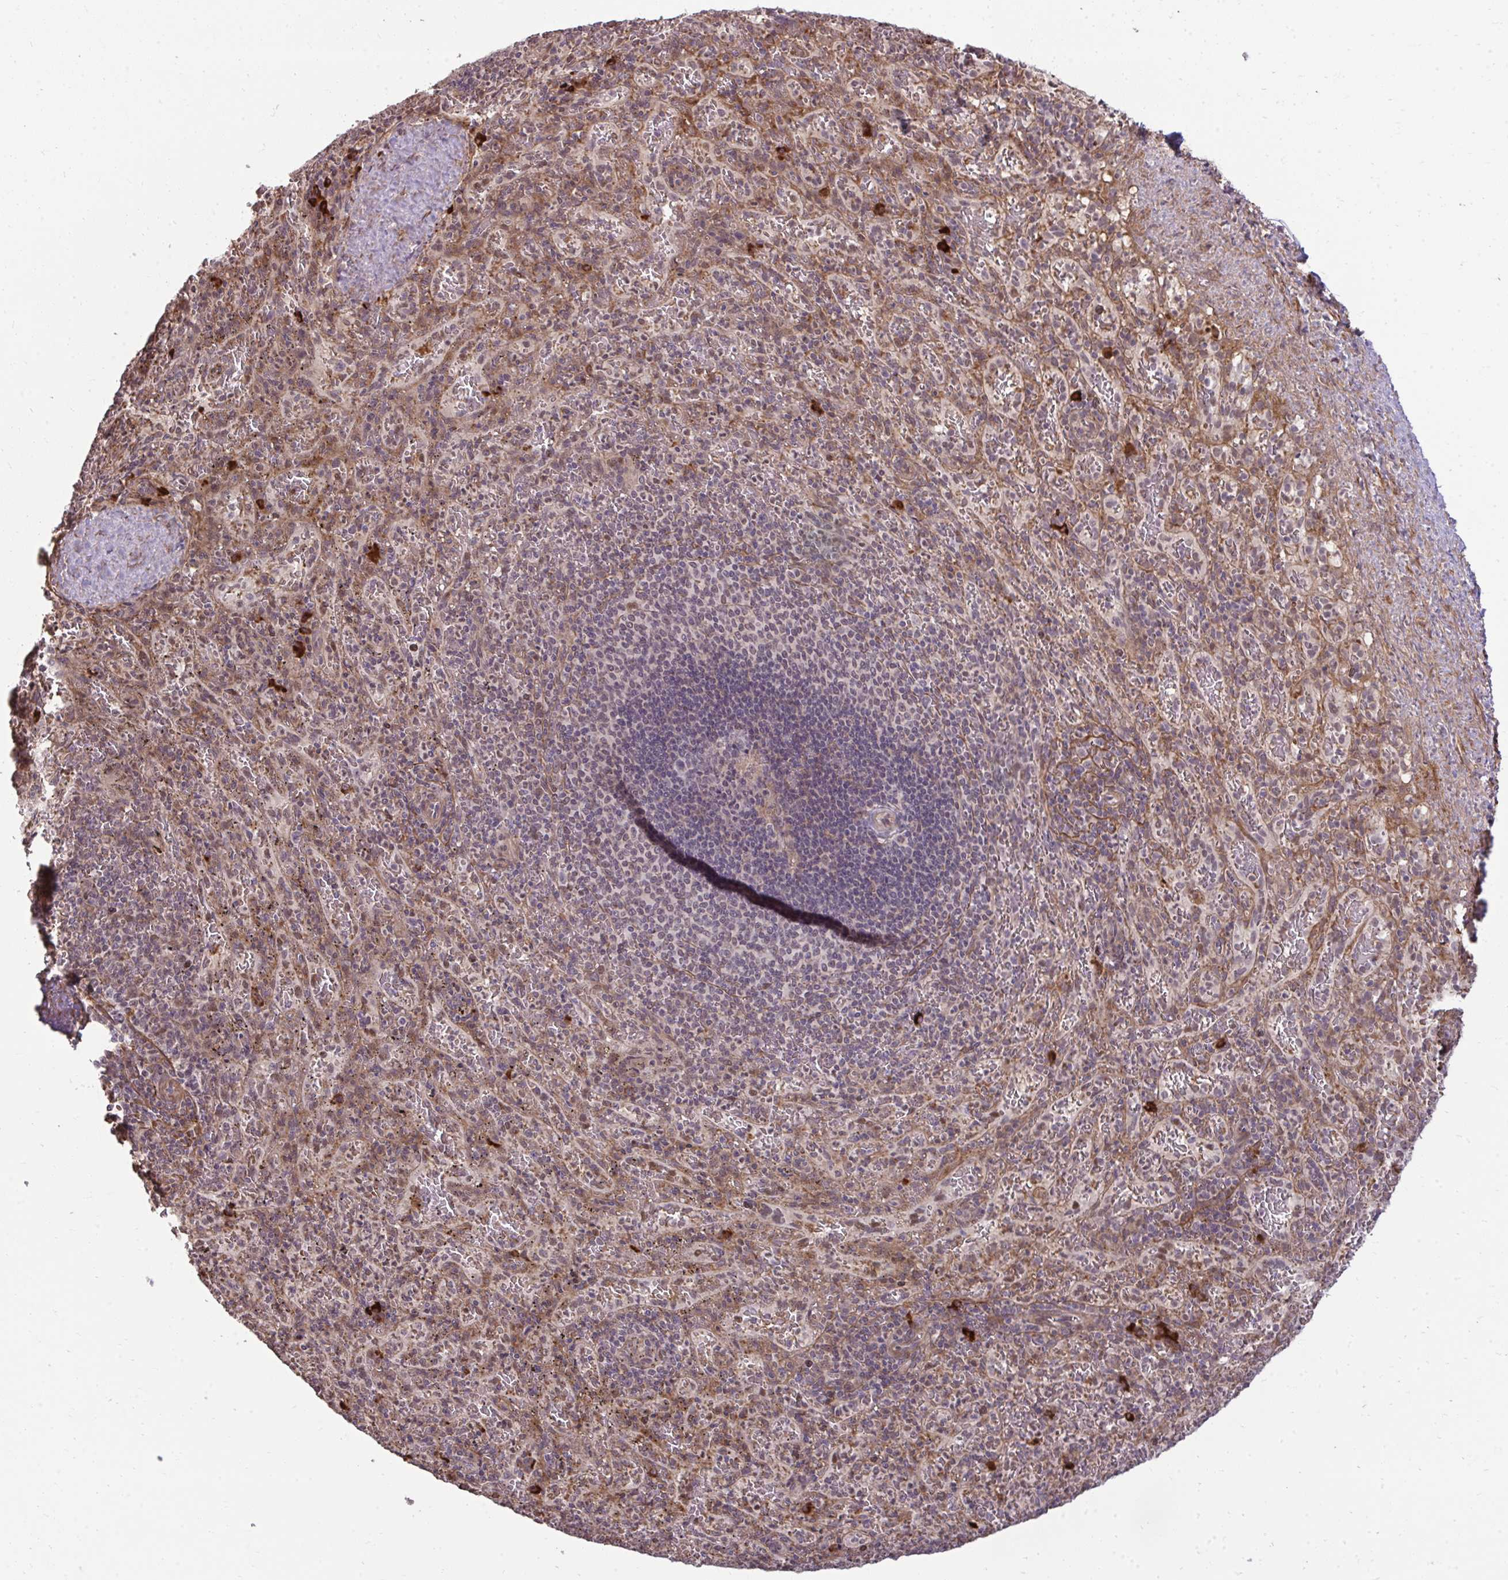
{"staining": {"intensity": "weak", "quantity": "<25%", "location": "nuclear"}, "tissue": "spleen", "cell_type": "Cells in red pulp", "image_type": "normal", "snomed": [{"axis": "morphology", "description": "Normal tissue, NOS"}, {"axis": "topography", "description": "Spleen"}], "caption": "Immunohistochemistry of benign human spleen reveals no positivity in cells in red pulp. (Immunohistochemistry, brightfield microscopy, high magnification).", "gene": "ZSCAN9", "patient": {"sex": "male", "age": 57}}